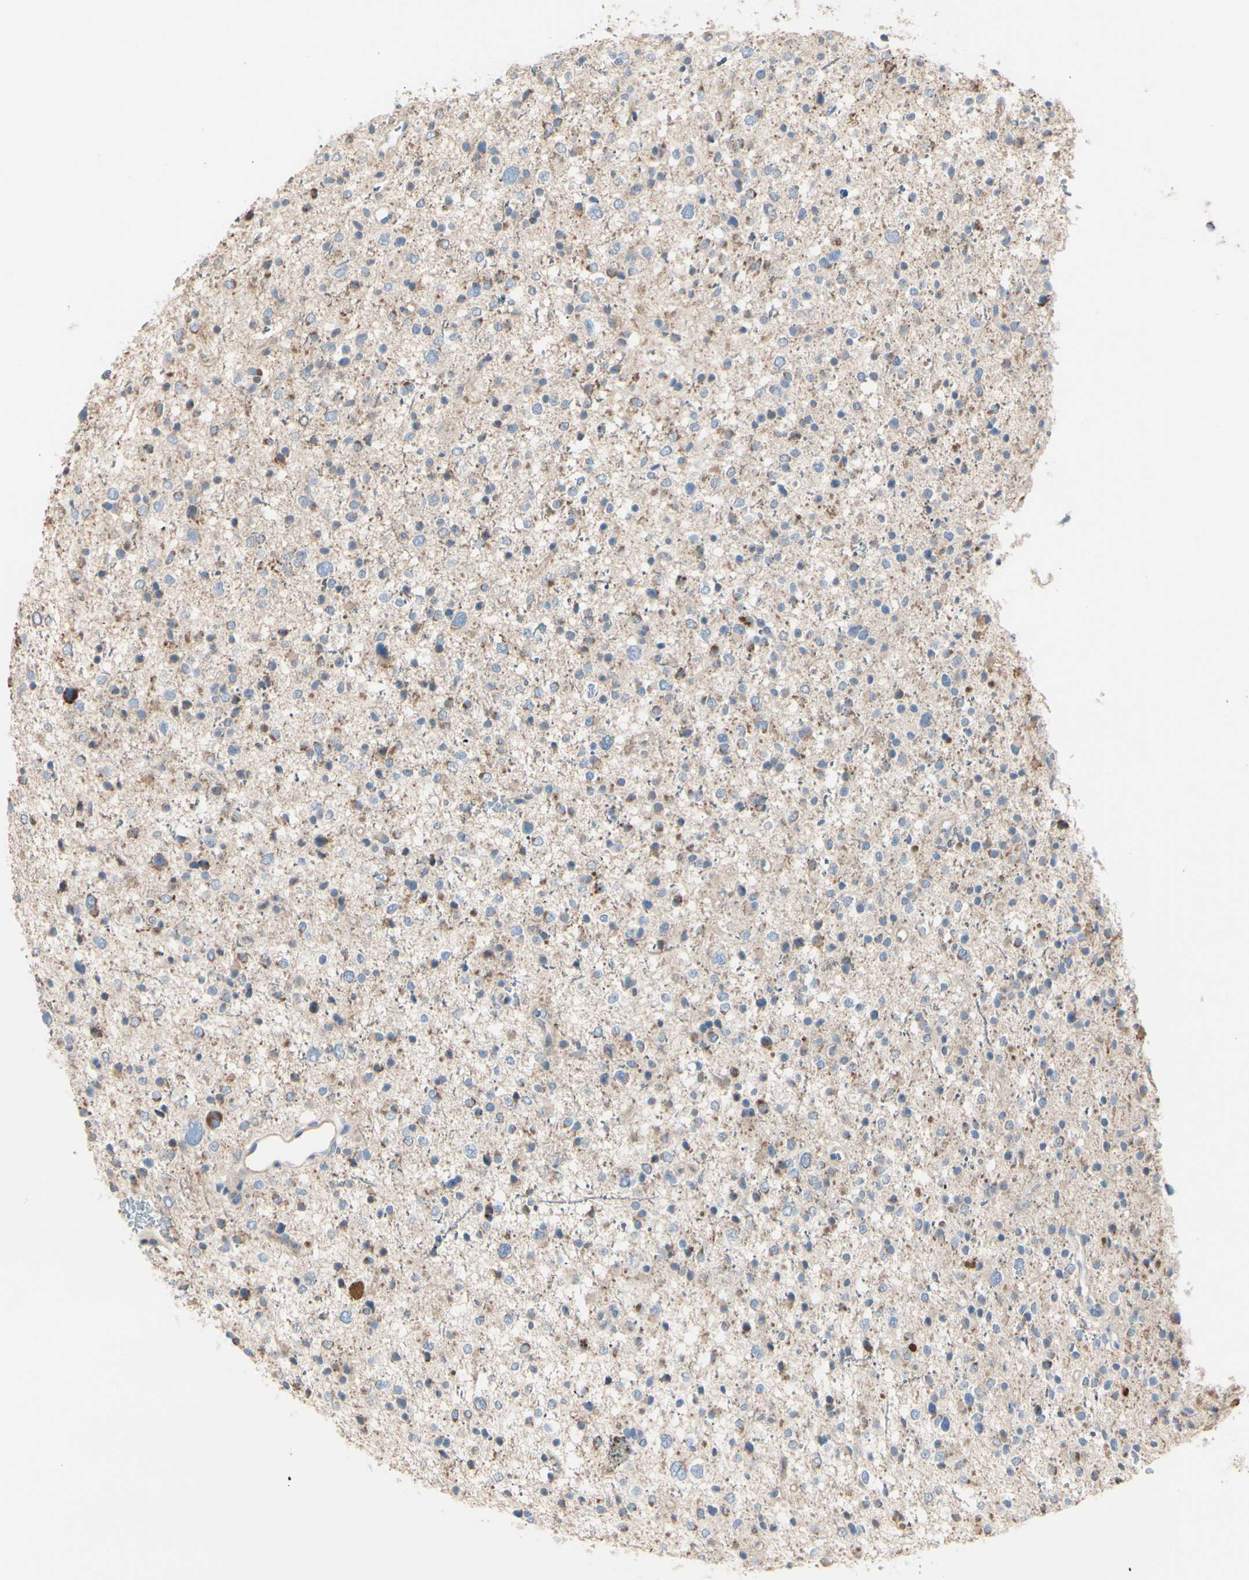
{"staining": {"intensity": "moderate", "quantity": "25%-75%", "location": "cytoplasmic/membranous"}, "tissue": "glioma", "cell_type": "Tumor cells", "image_type": "cancer", "snomed": [{"axis": "morphology", "description": "Glioma, malignant, Low grade"}, {"axis": "topography", "description": "Brain"}], "caption": "A medium amount of moderate cytoplasmic/membranous positivity is appreciated in about 25%-75% of tumor cells in glioma tissue.", "gene": "EPHA3", "patient": {"sex": "female", "age": 37}}